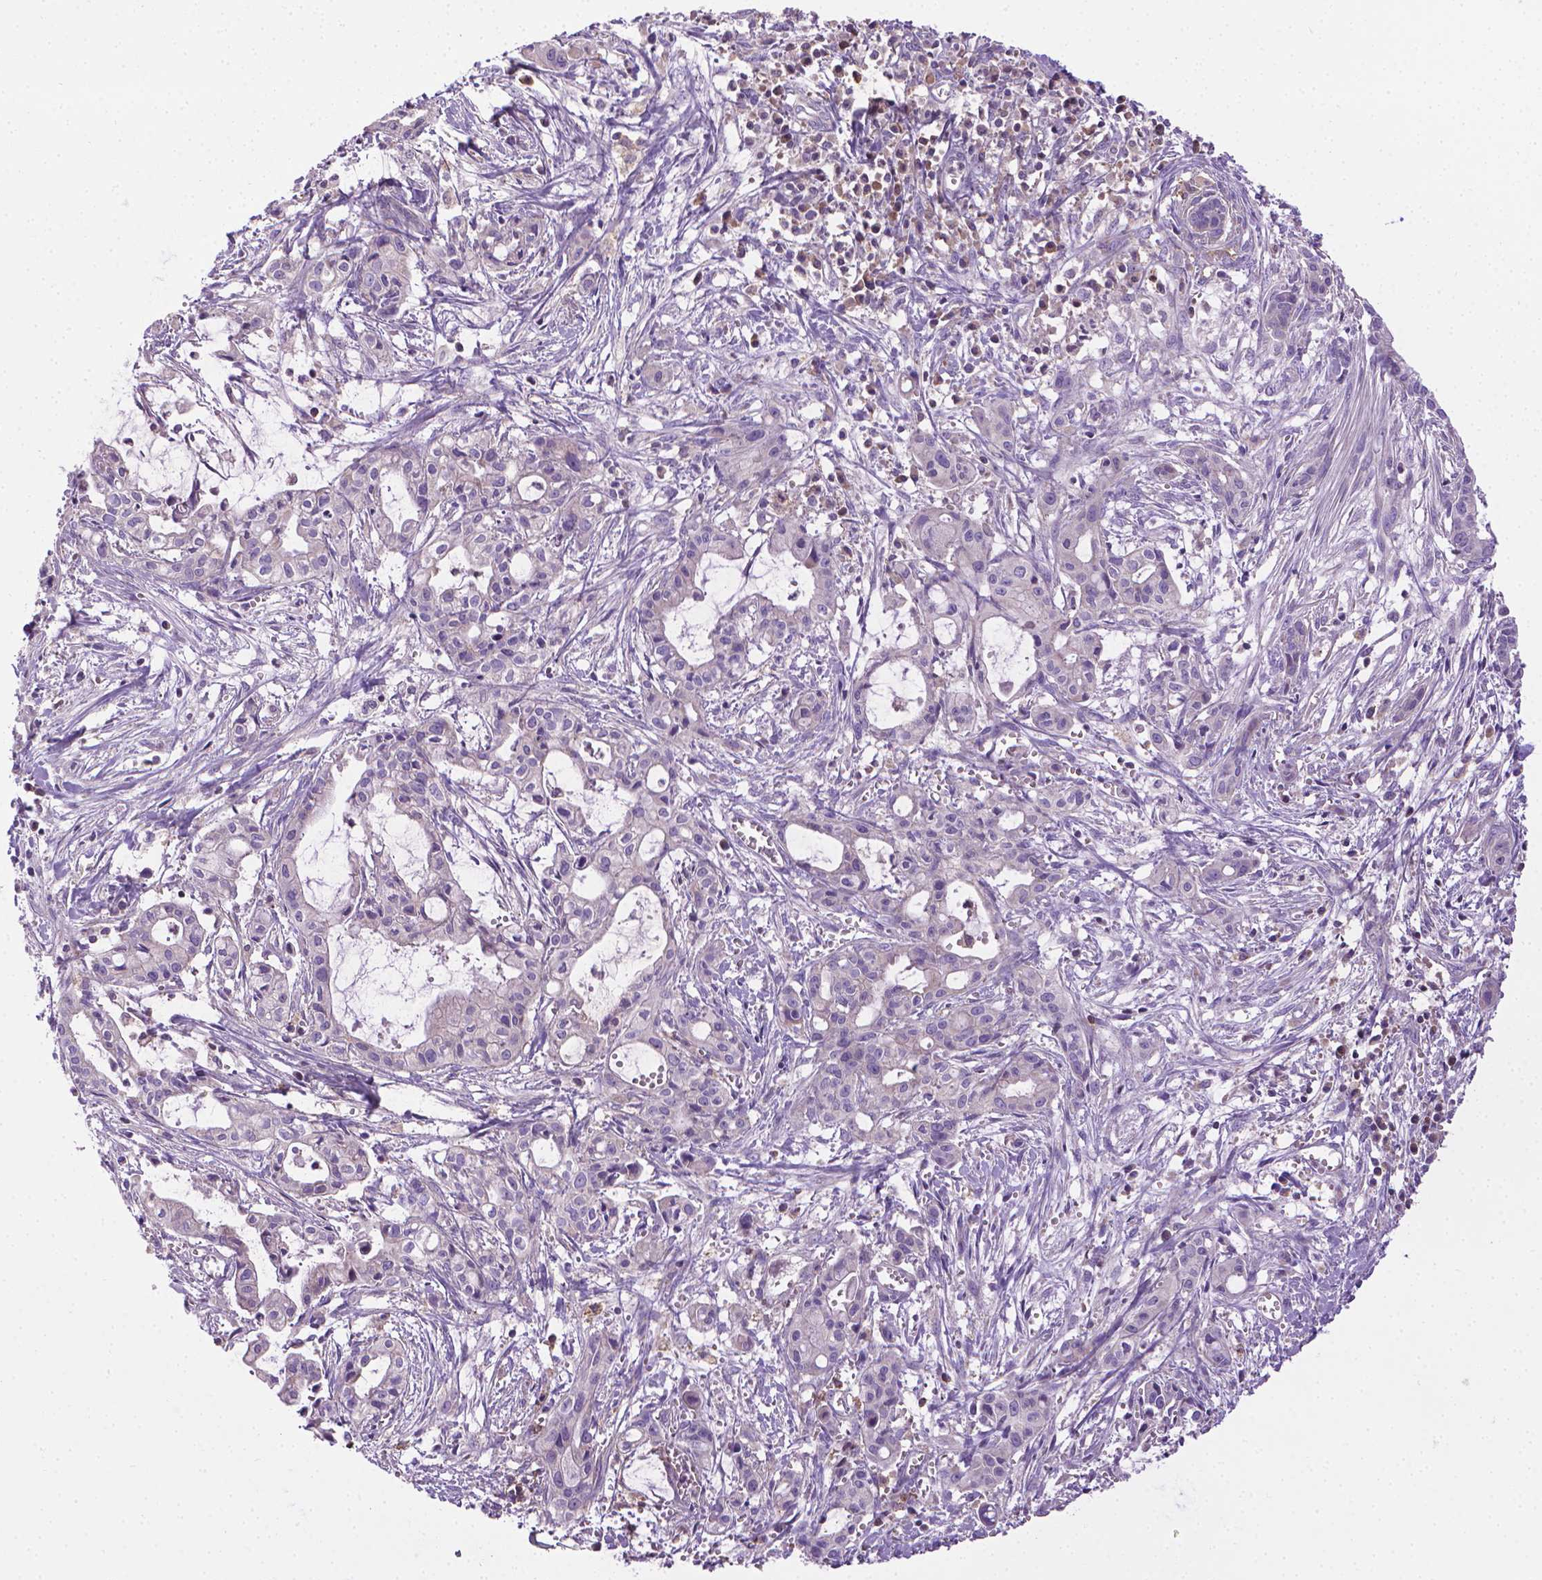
{"staining": {"intensity": "negative", "quantity": "none", "location": "none"}, "tissue": "pancreatic cancer", "cell_type": "Tumor cells", "image_type": "cancer", "snomed": [{"axis": "morphology", "description": "Adenocarcinoma, NOS"}, {"axis": "topography", "description": "Pancreas"}], "caption": "A micrograph of pancreatic cancer stained for a protein demonstrates no brown staining in tumor cells.", "gene": "SLC51B", "patient": {"sex": "male", "age": 48}}